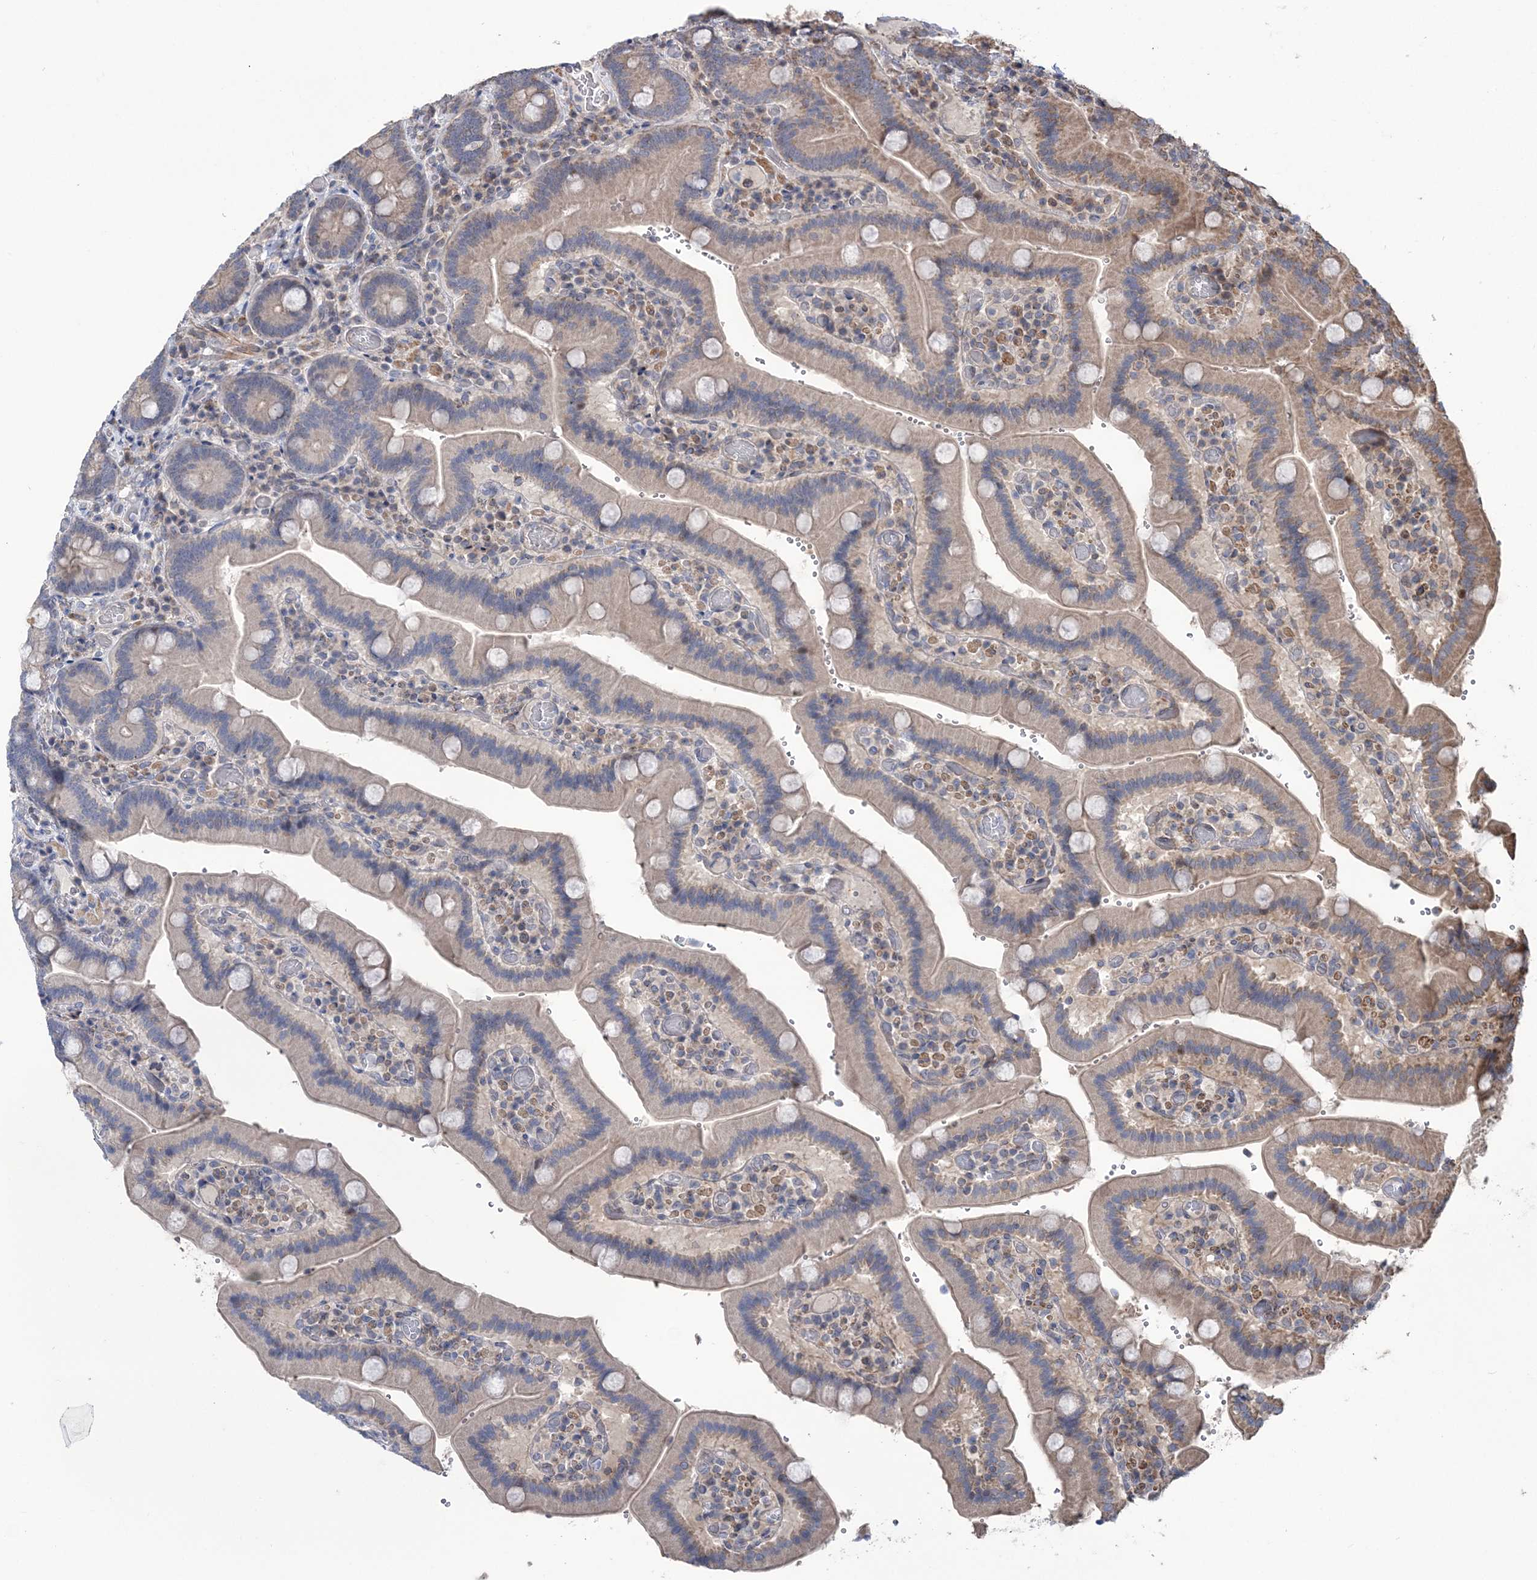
{"staining": {"intensity": "weak", "quantity": "<25%", "location": "cytoplasmic/membranous"}, "tissue": "duodenum", "cell_type": "Glandular cells", "image_type": "normal", "snomed": [{"axis": "morphology", "description": "Normal tissue, NOS"}, {"axis": "topography", "description": "Duodenum"}], "caption": "Immunohistochemical staining of unremarkable duodenum demonstrates no significant staining in glandular cells. The staining was performed using DAB to visualize the protein expression in brown, while the nuclei were stained in blue with hematoxylin (Magnification: 20x).", "gene": "PPP2R2B", "patient": {"sex": "female", "age": 62}}